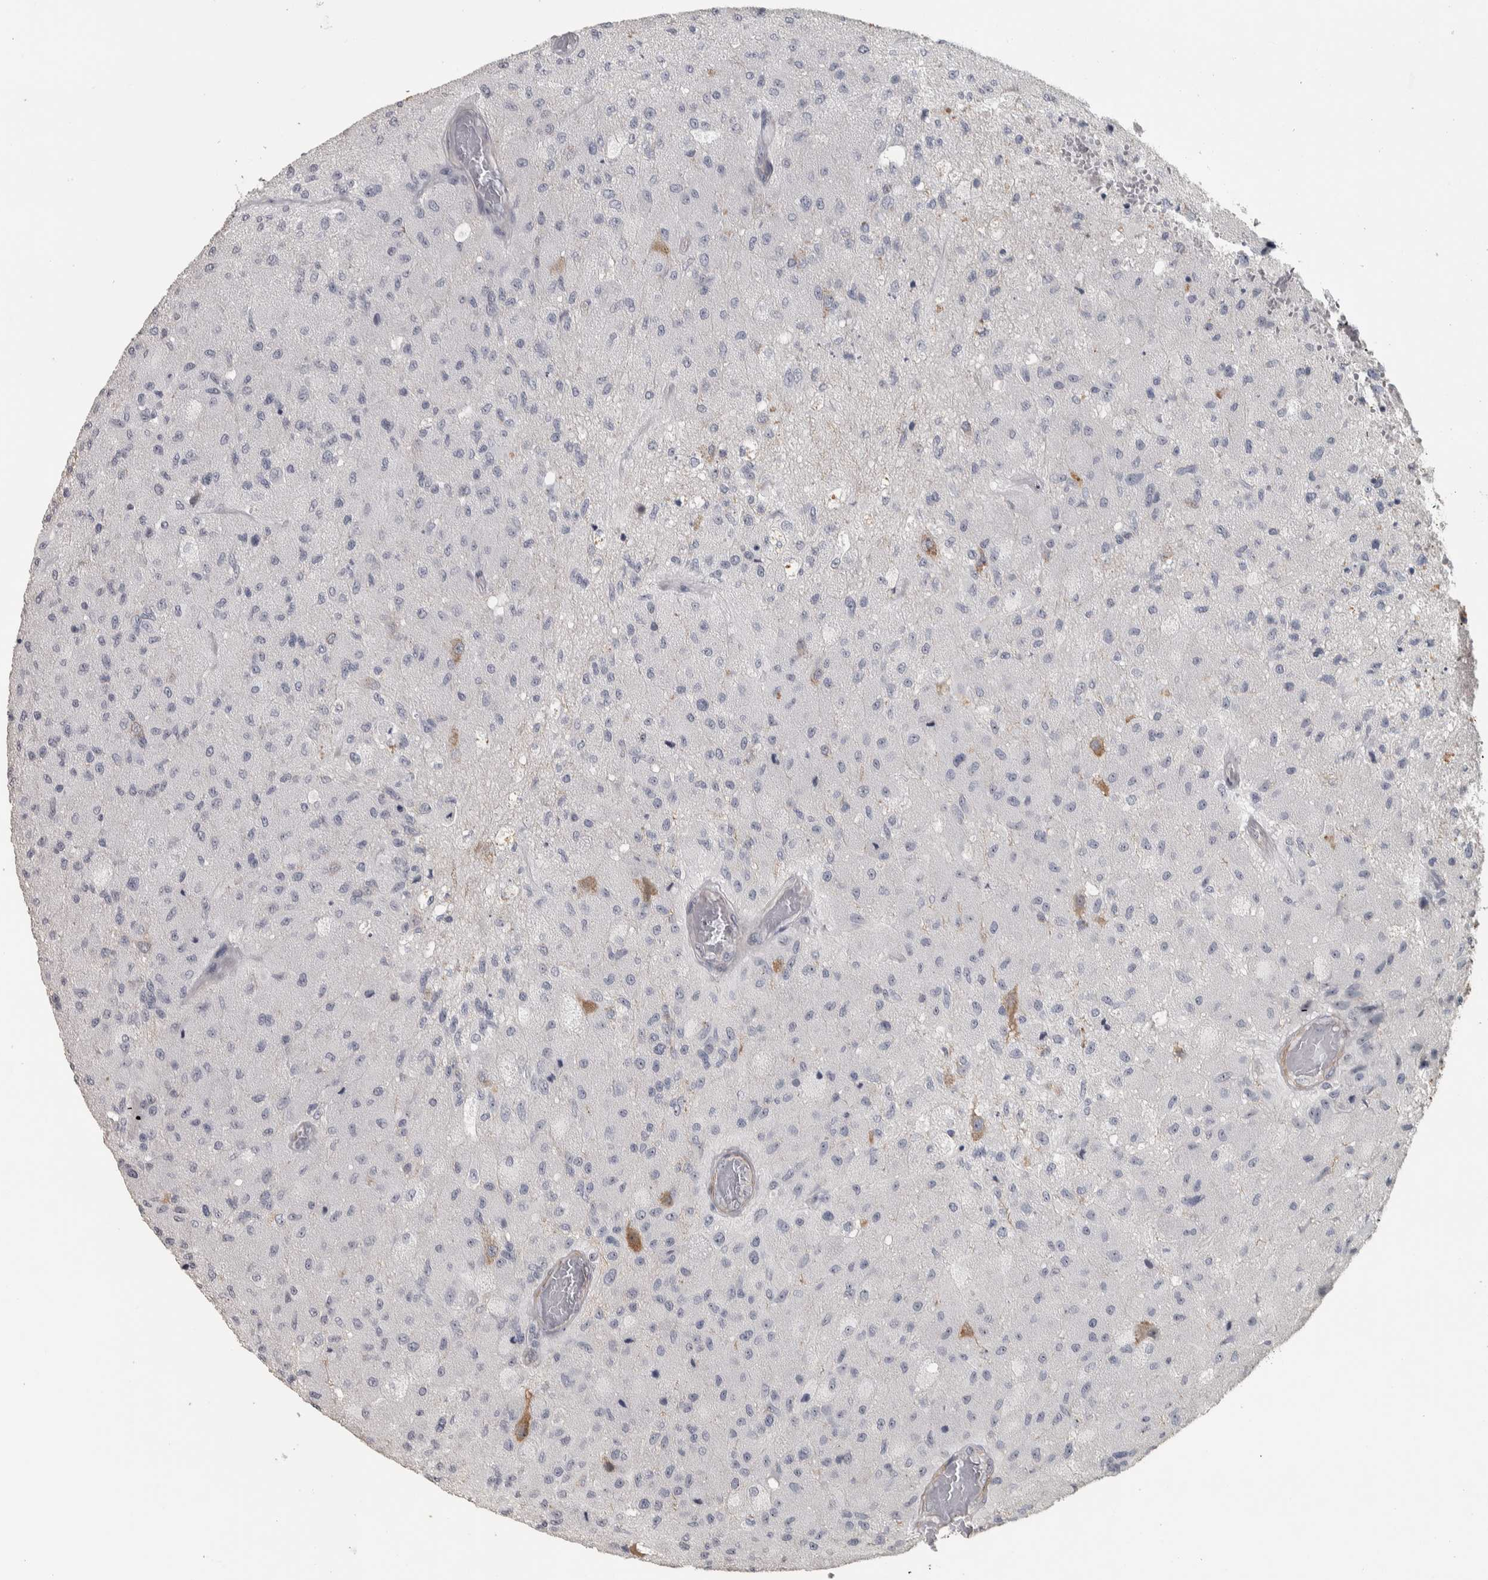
{"staining": {"intensity": "negative", "quantity": "none", "location": "none"}, "tissue": "glioma", "cell_type": "Tumor cells", "image_type": "cancer", "snomed": [{"axis": "morphology", "description": "Normal tissue, NOS"}, {"axis": "morphology", "description": "Glioma, malignant, High grade"}, {"axis": "topography", "description": "Cerebral cortex"}], "caption": "Immunohistochemical staining of human glioma exhibits no significant staining in tumor cells. (DAB IHC visualized using brightfield microscopy, high magnification).", "gene": "DCAF10", "patient": {"sex": "male", "age": 77}}